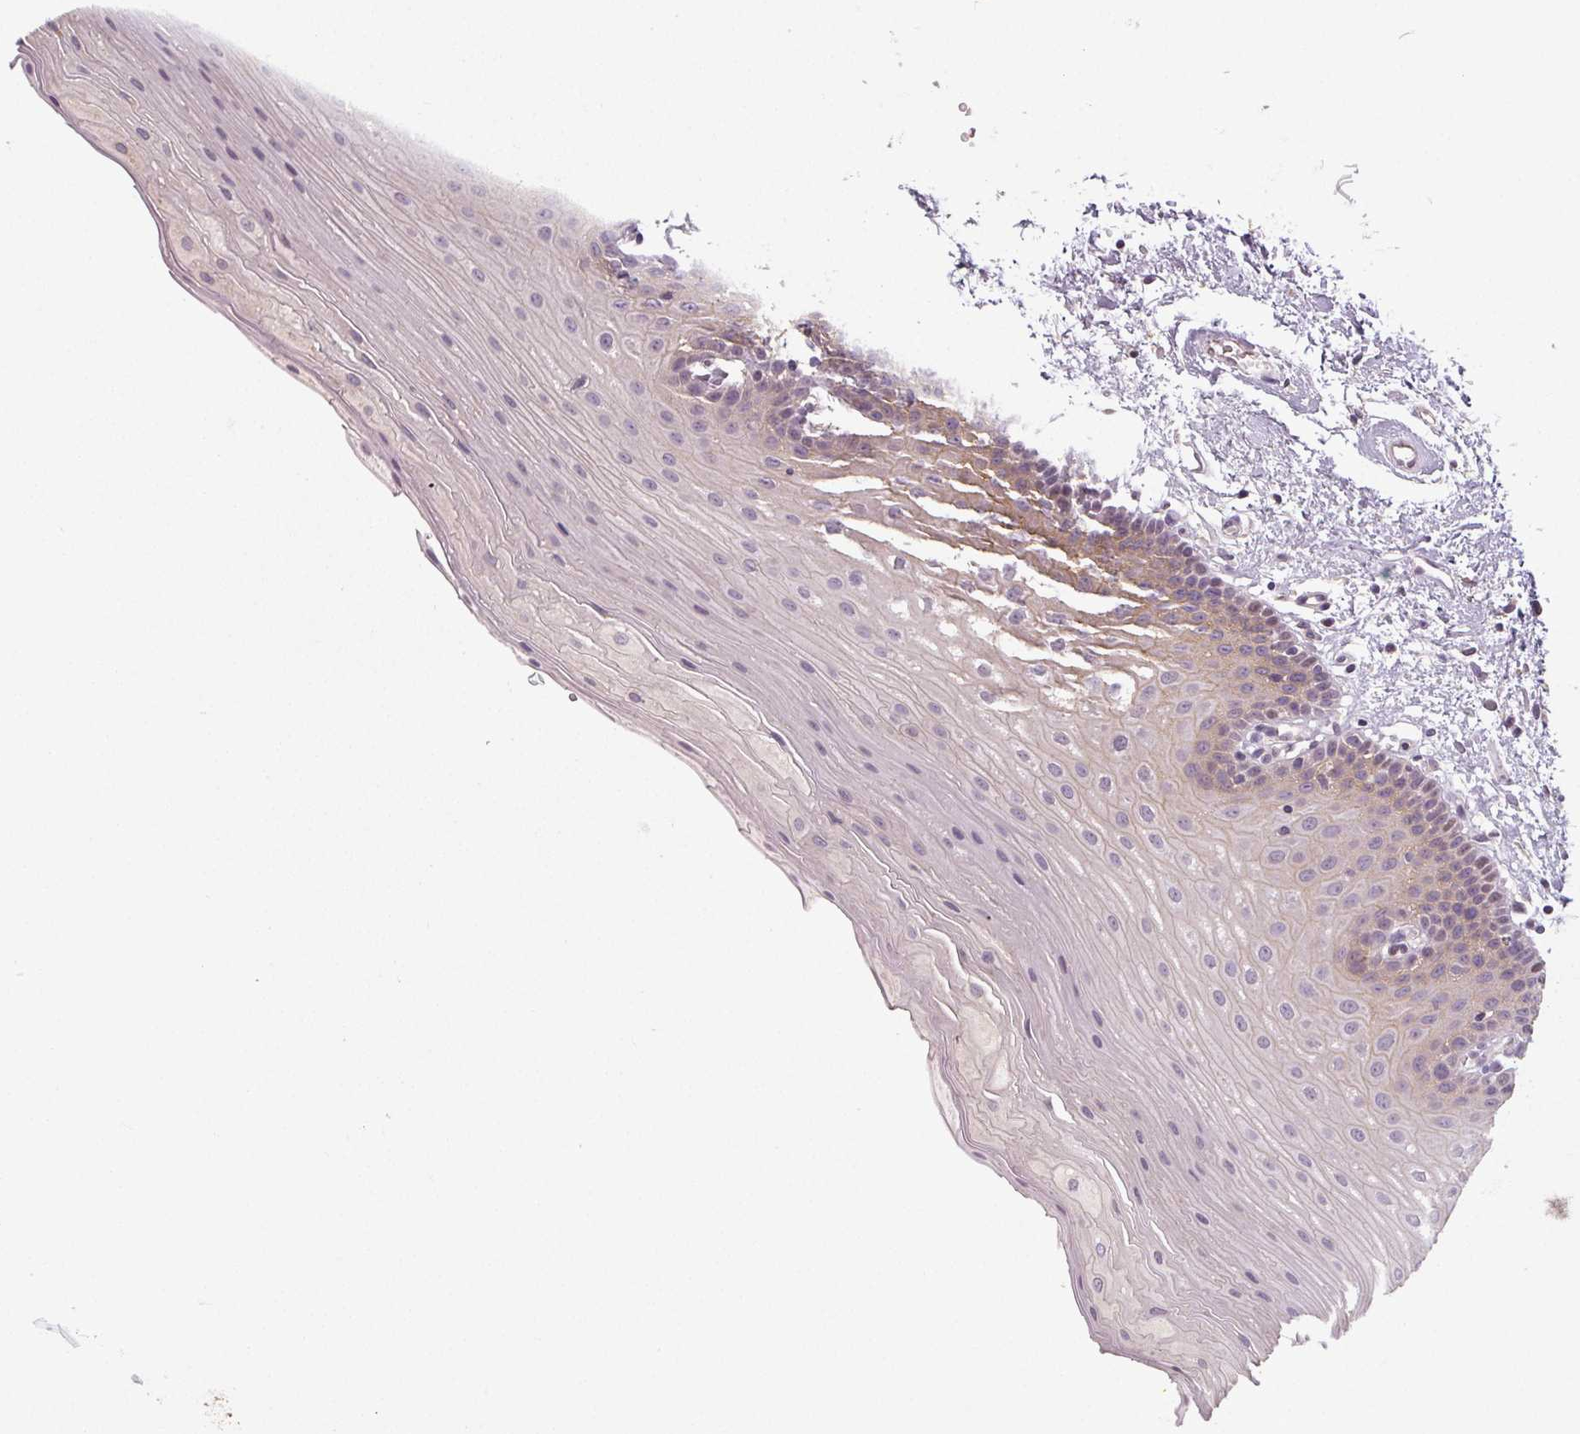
{"staining": {"intensity": "negative", "quantity": "none", "location": "none"}, "tissue": "oral mucosa", "cell_type": "Squamous epithelial cells", "image_type": "normal", "snomed": [{"axis": "morphology", "description": "Normal tissue, NOS"}, {"axis": "morphology", "description": "Adenocarcinoma, NOS"}, {"axis": "topography", "description": "Oral tissue"}, {"axis": "topography", "description": "Head-Neck"}], "caption": "IHC image of normal oral mucosa: oral mucosa stained with DAB (3,3'-diaminobenzidine) exhibits no significant protein expression in squamous epithelial cells.", "gene": "SLC26A2", "patient": {"sex": "female", "age": 57}}